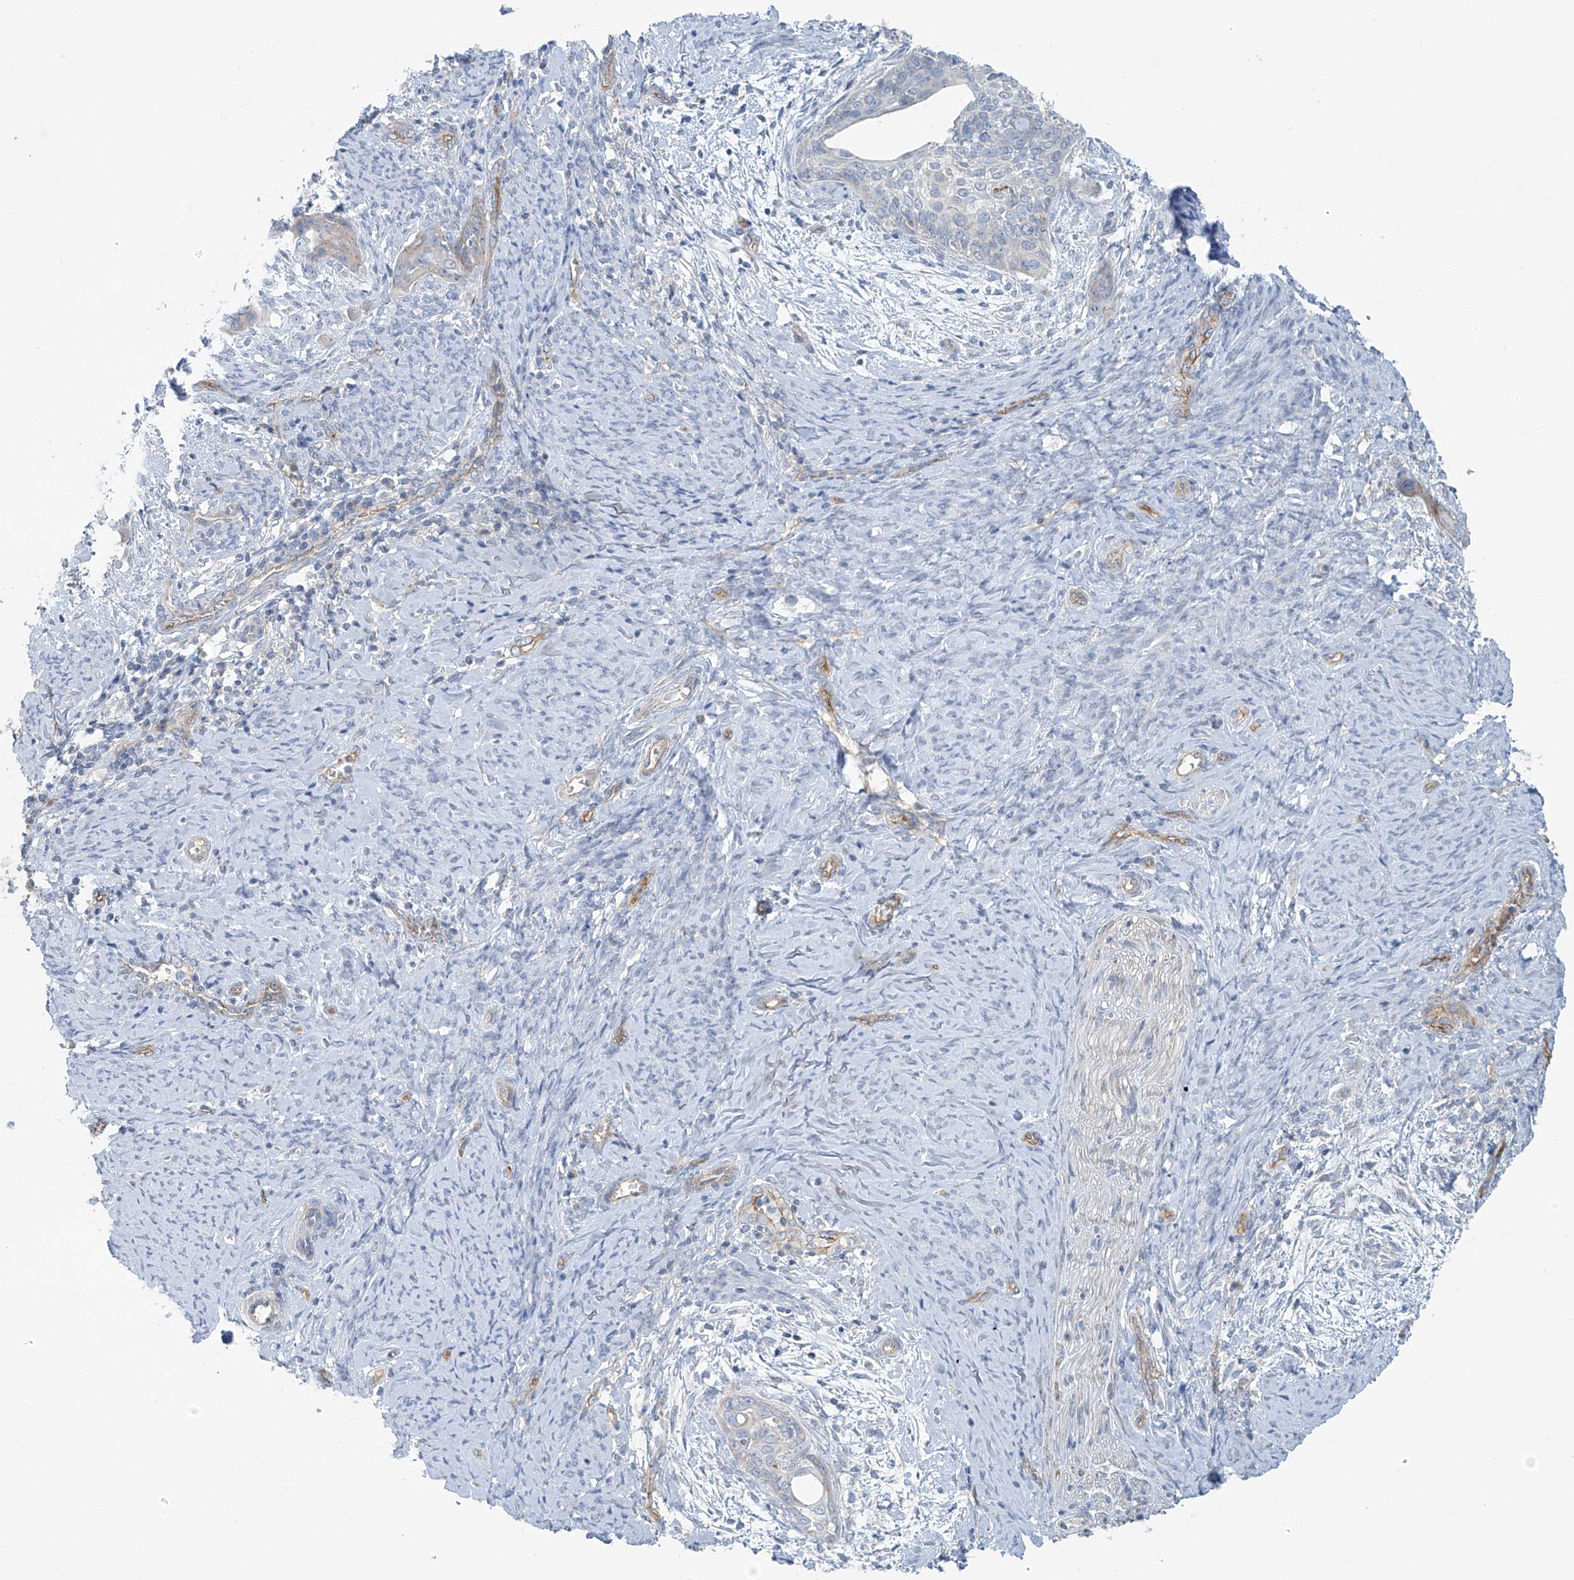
{"staining": {"intensity": "negative", "quantity": "none", "location": "none"}, "tissue": "cervical cancer", "cell_type": "Tumor cells", "image_type": "cancer", "snomed": [{"axis": "morphology", "description": "Squamous cell carcinoma, NOS"}, {"axis": "topography", "description": "Cervix"}], "caption": "Immunohistochemistry (IHC) of human squamous cell carcinoma (cervical) displays no expression in tumor cells.", "gene": "VAMP5", "patient": {"sex": "female", "age": 33}}